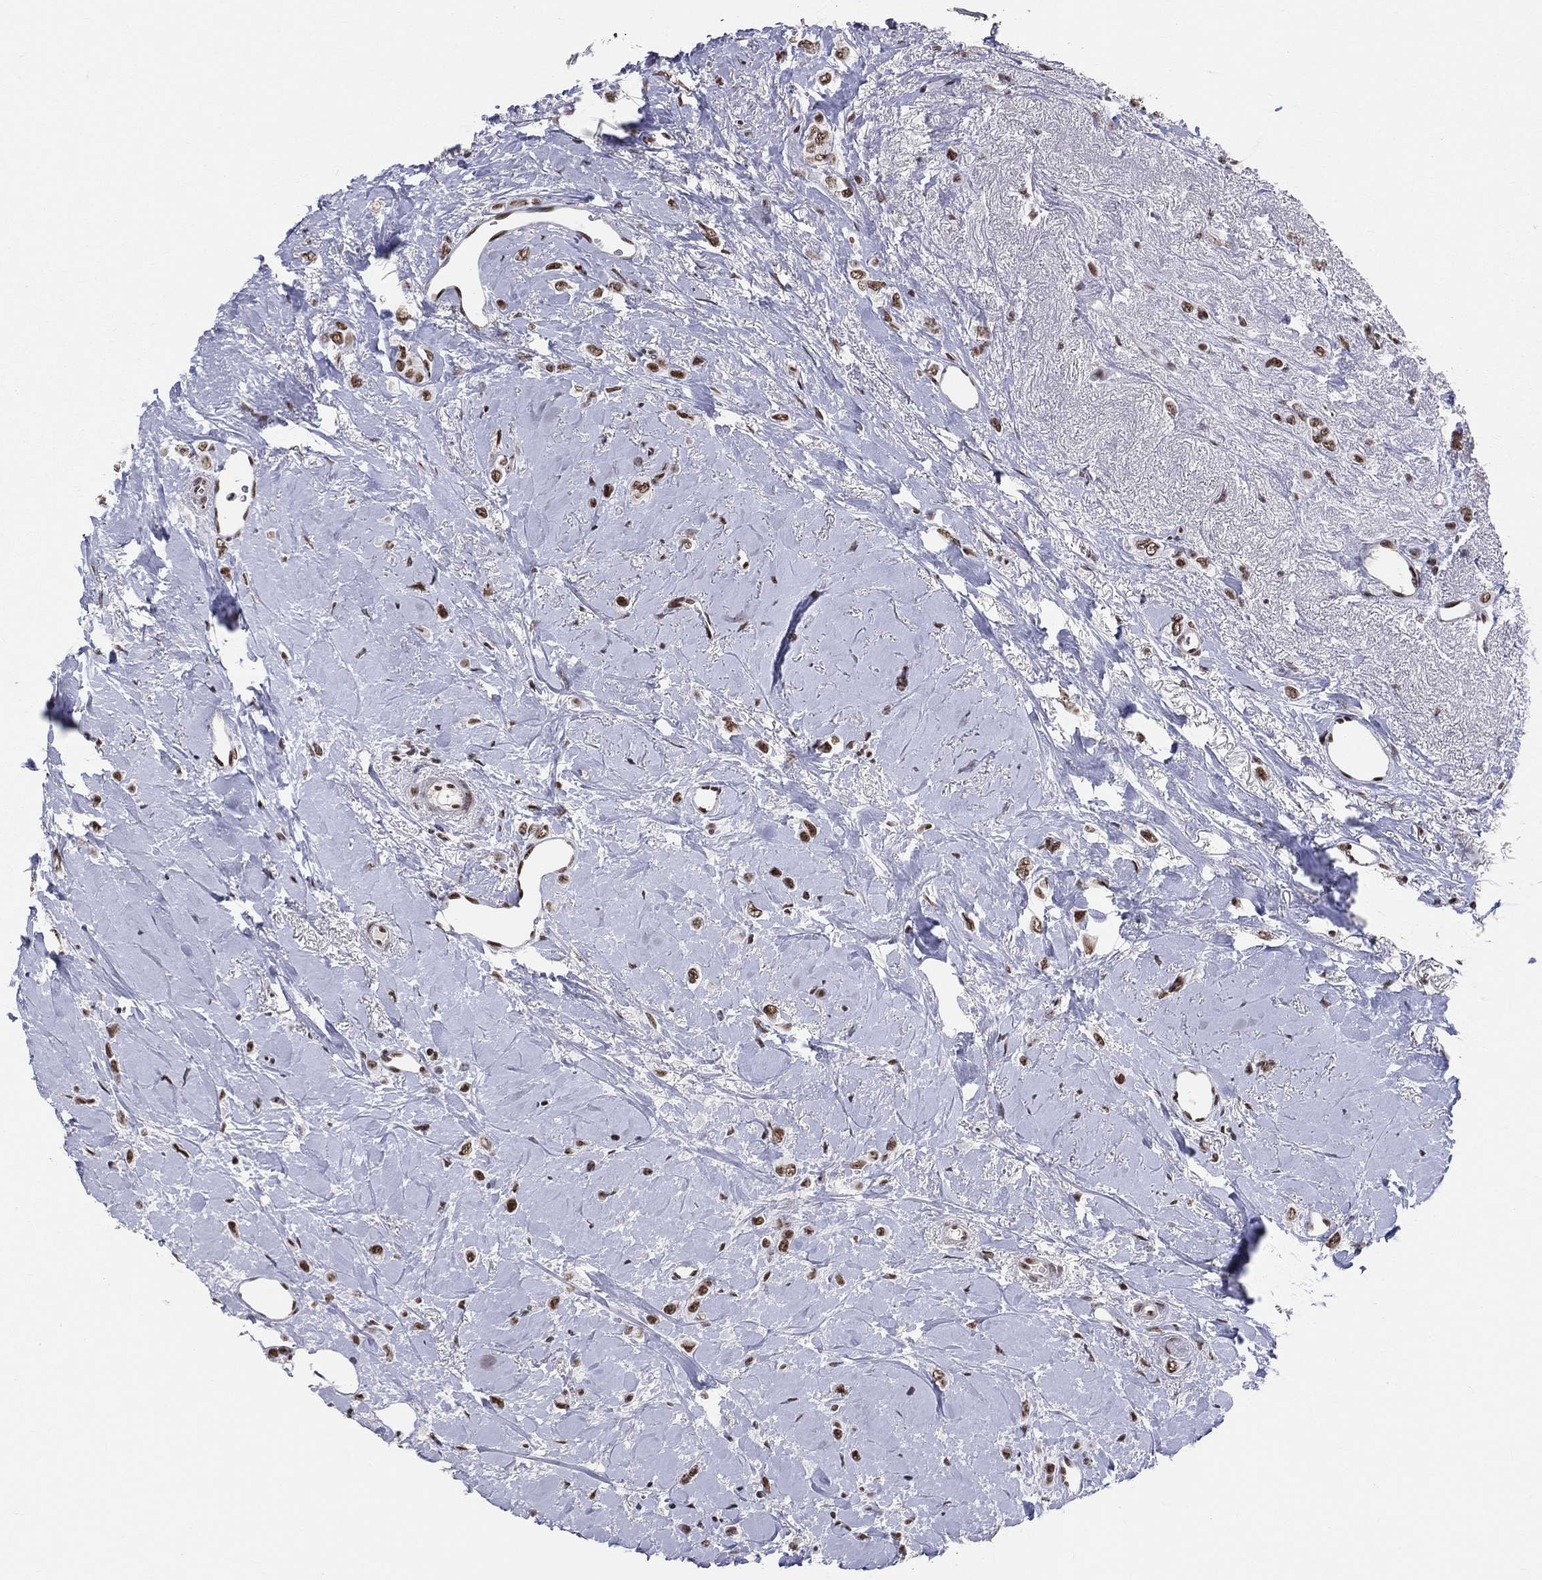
{"staining": {"intensity": "strong", "quantity": ">75%", "location": "nuclear"}, "tissue": "breast cancer", "cell_type": "Tumor cells", "image_type": "cancer", "snomed": [{"axis": "morphology", "description": "Lobular carcinoma"}, {"axis": "topography", "description": "Breast"}], "caption": "This is a histology image of immunohistochemistry (IHC) staining of breast cancer, which shows strong expression in the nuclear of tumor cells.", "gene": "CDK7", "patient": {"sex": "female", "age": 66}}